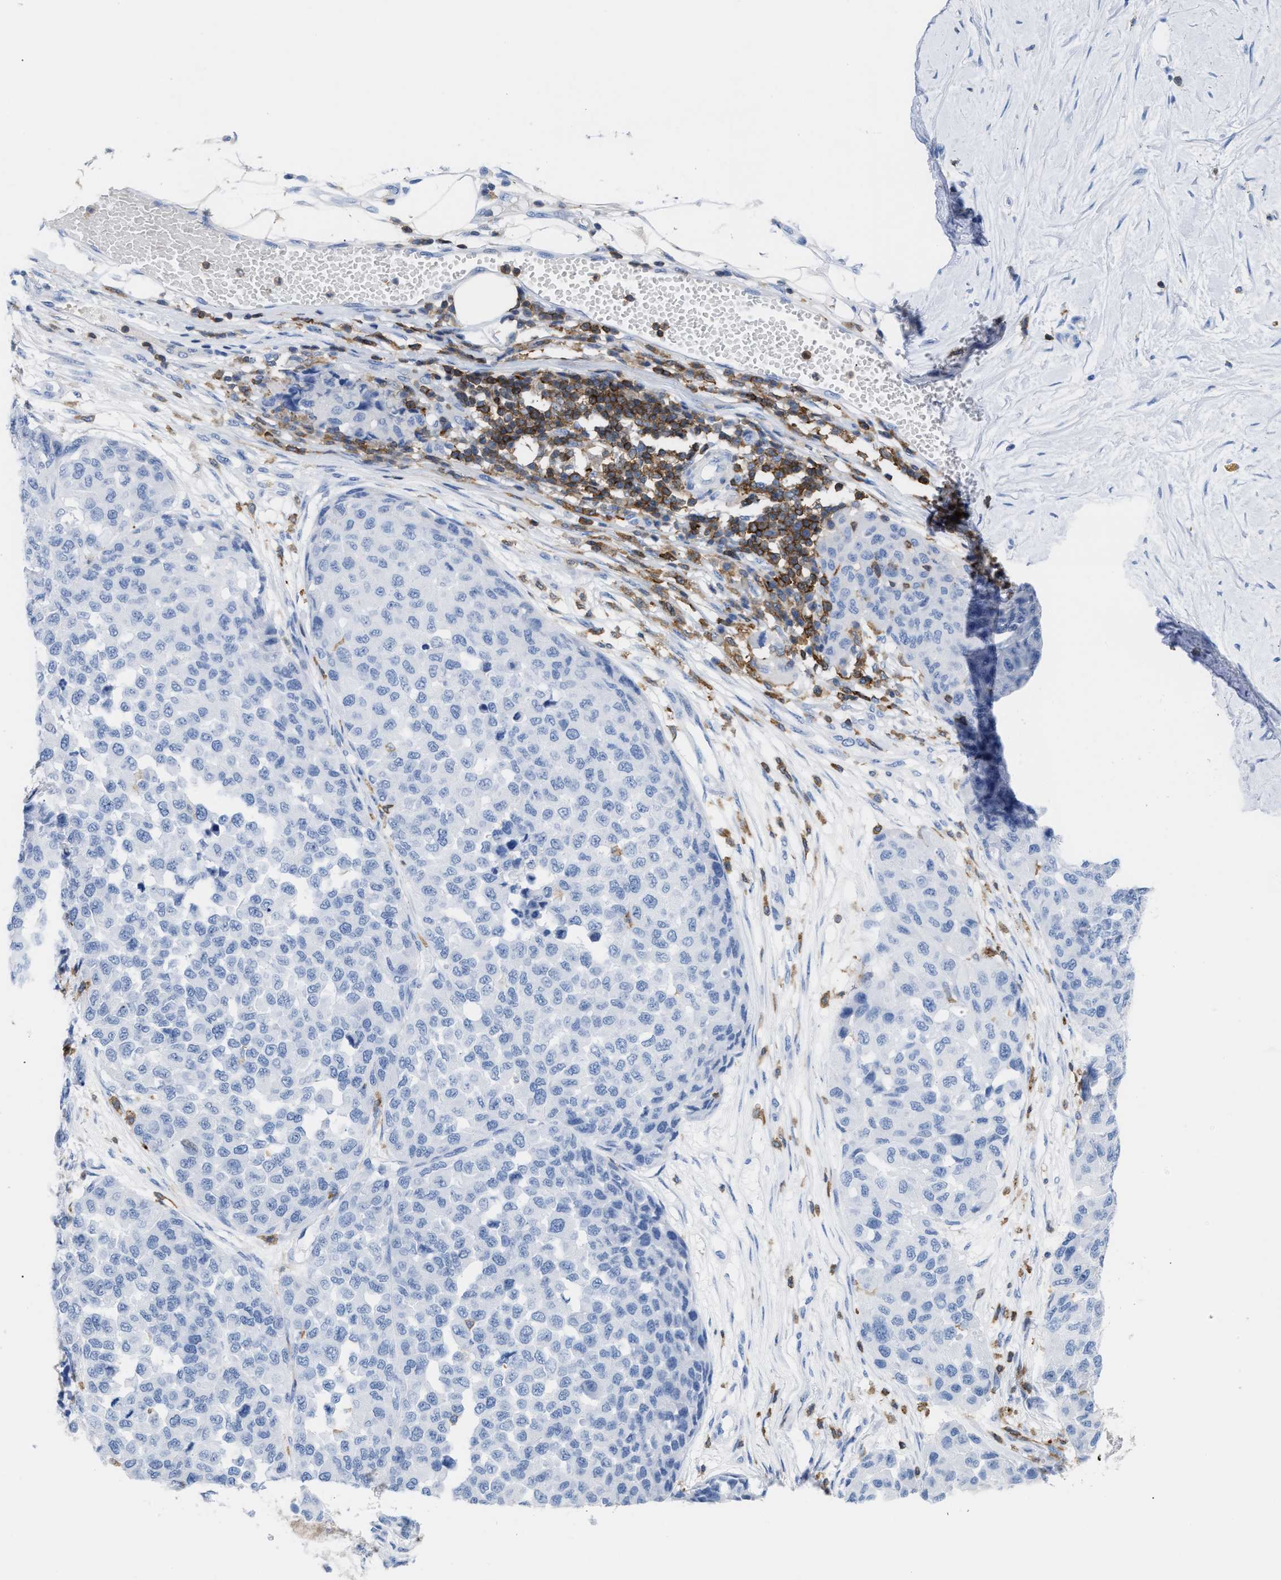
{"staining": {"intensity": "negative", "quantity": "none", "location": "none"}, "tissue": "melanoma", "cell_type": "Tumor cells", "image_type": "cancer", "snomed": [{"axis": "morphology", "description": "Normal tissue, NOS"}, {"axis": "morphology", "description": "Malignant melanoma, NOS"}, {"axis": "topography", "description": "Skin"}], "caption": "Human melanoma stained for a protein using IHC displays no positivity in tumor cells.", "gene": "LCP1", "patient": {"sex": "male", "age": 62}}